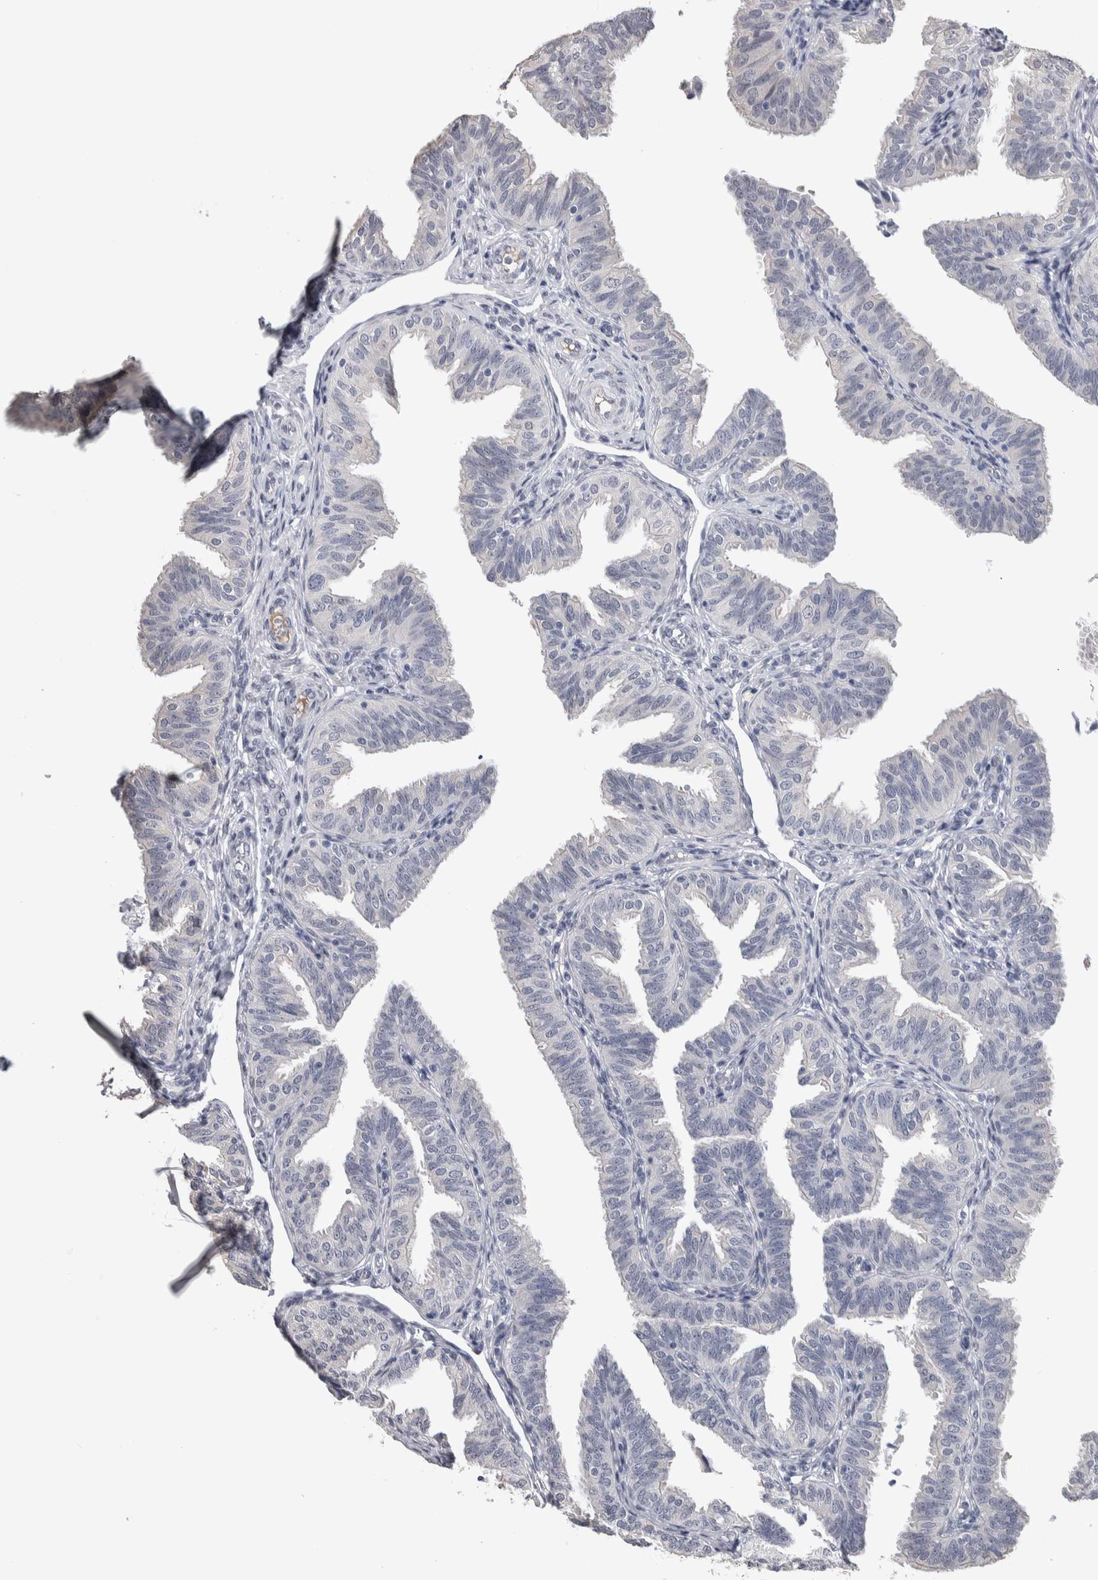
{"staining": {"intensity": "negative", "quantity": "none", "location": "none"}, "tissue": "fallopian tube", "cell_type": "Glandular cells", "image_type": "normal", "snomed": [{"axis": "morphology", "description": "Normal tissue, NOS"}, {"axis": "topography", "description": "Fallopian tube"}], "caption": "IHC of normal human fallopian tube displays no positivity in glandular cells.", "gene": "TMEM102", "patient": {"sex": "female", "age": 35}}